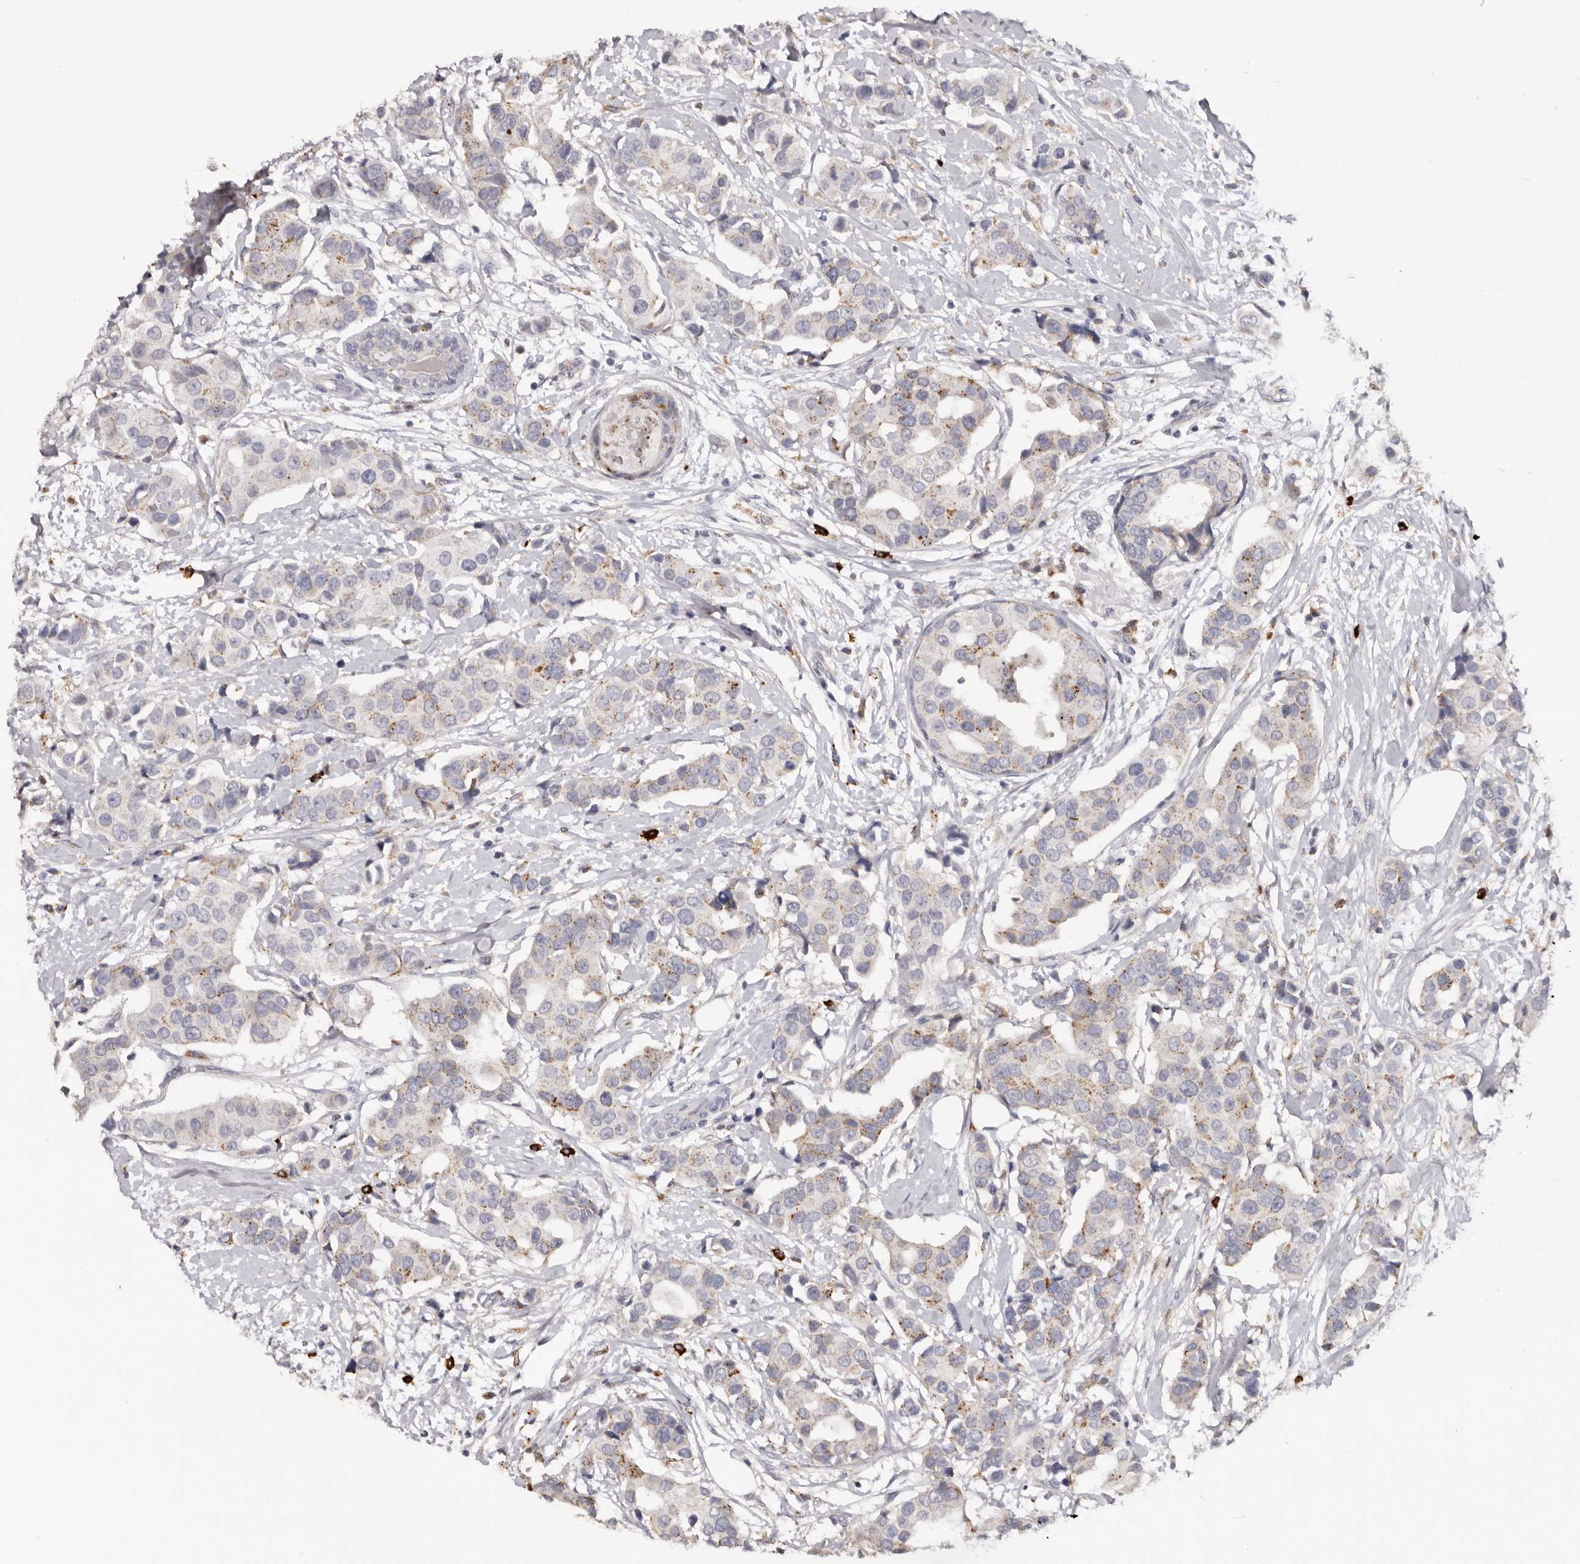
{"staining": {"intensity": "weak", "quantity": ">75%", "location": "cytoplasmic/membranous"}, "tissue": "breast cancer", "cell_type": "Tumor cells", "image_type": "cancer", "snomed": [{"axis": "morphology", "description": "Normal tissue, NOS"}, {"axis": "morphology", "description": "Duct carcinoma"}, {"axis": "topography", "description": "Breast"}], "caption": "An image of human breast invasive ductal carcinoma stained for a protein demonstrates weak cytoplasmic/membranous brown staining in tumor cells. The protein of interest is shown in brown color, while the nuclei are stained blue.", "gene": "DAP", "patient": {"sex": "female", "age": 39}}